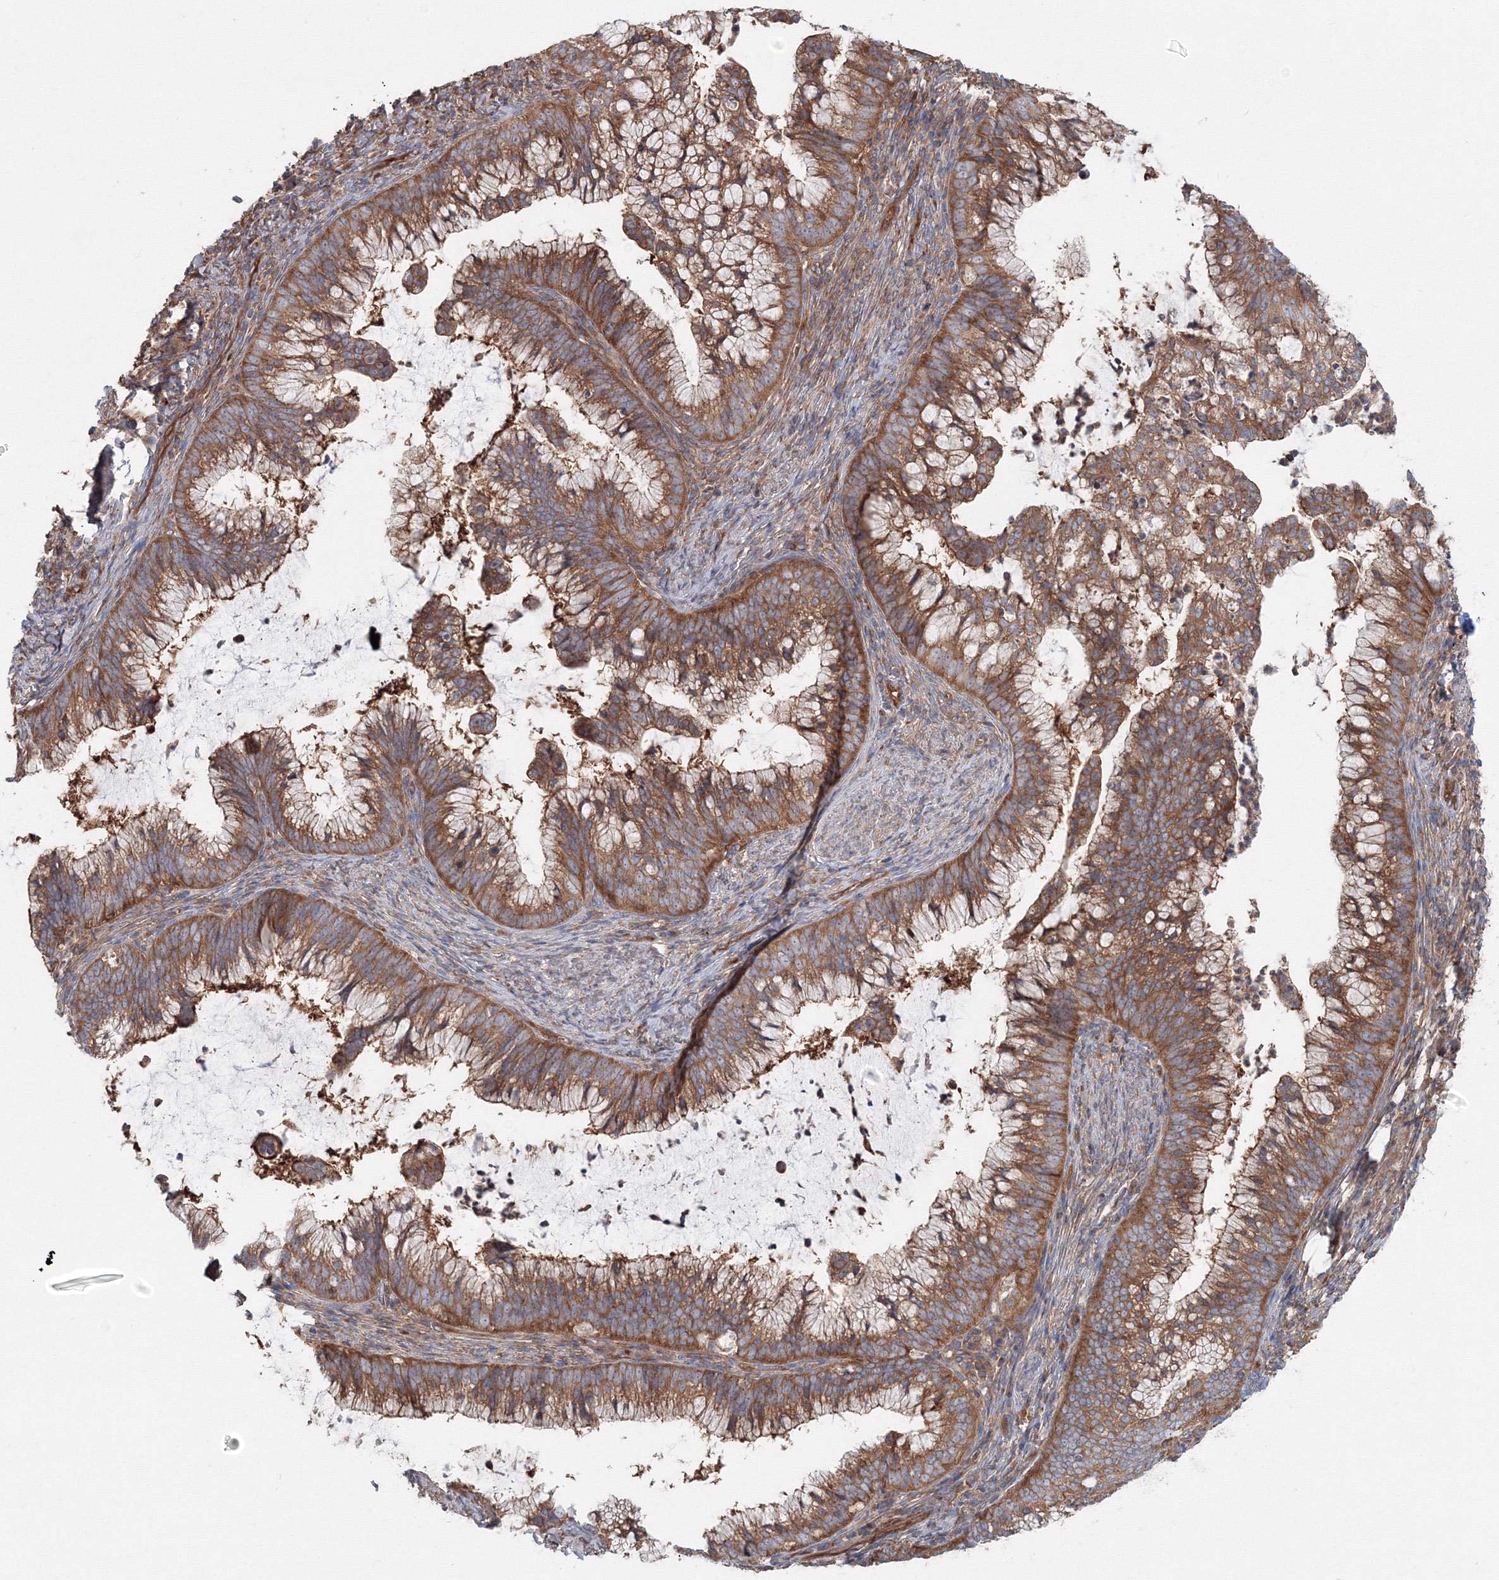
{"staining": {"intensity": "moderate", "quantity": ">75%", "location": "cytoplasmic/membranous"}, "tissue": "cervical cancer", "cell_type": "Tumor cells", "image_type": "cancer", "snomed": [{"axis": "morphology", "description": "Adenocarcinoma, NOS"}, {"axis": "topography", "description": "Cervix"}], "caption": "This is a micrograph of immunohistochemistry staining of adenocarcinoma (cervical), which shows moderate staining in the cytoplasmic/membranous of tumor cells.", "gene": "EXOC1", "patient": {"sex": "female", "age": 36}}